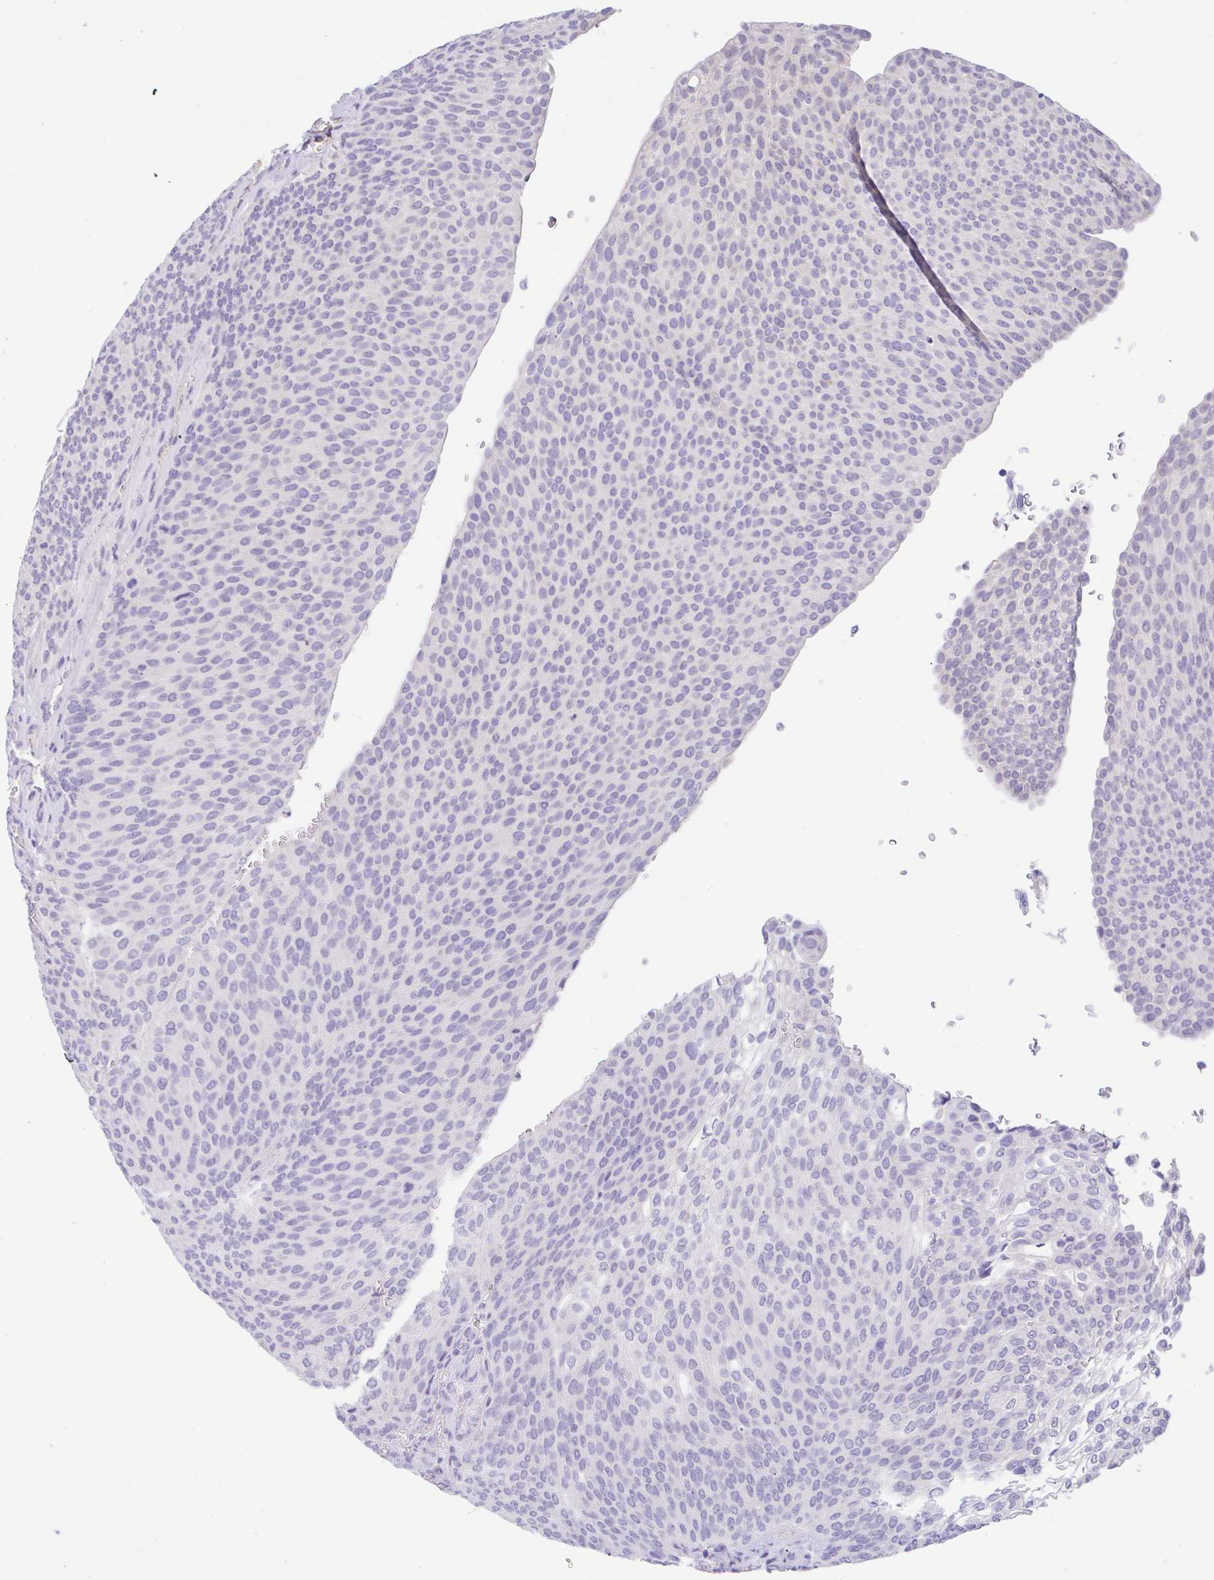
{"staining": {"intensity": "negative", "quantity": "none", "location": "none"}, "tissue": "urothelial cancer", "cell_type": "Tumor cells", "image_type": "cancer", "snomed": [{"axis": "morphology", "description": "Urothelial carcinoma, High grade"}, {"axis": "topography", "description": "Urinary bladder"}], "caption": "The micrograph shows no staining of tumor cells in urothelial cancer. (Immunohistochemistry (ihc), brightfield microscopy, high magnification).", "gene": "SERPINE3", "patient": {"sex": "female", "age": 79}}